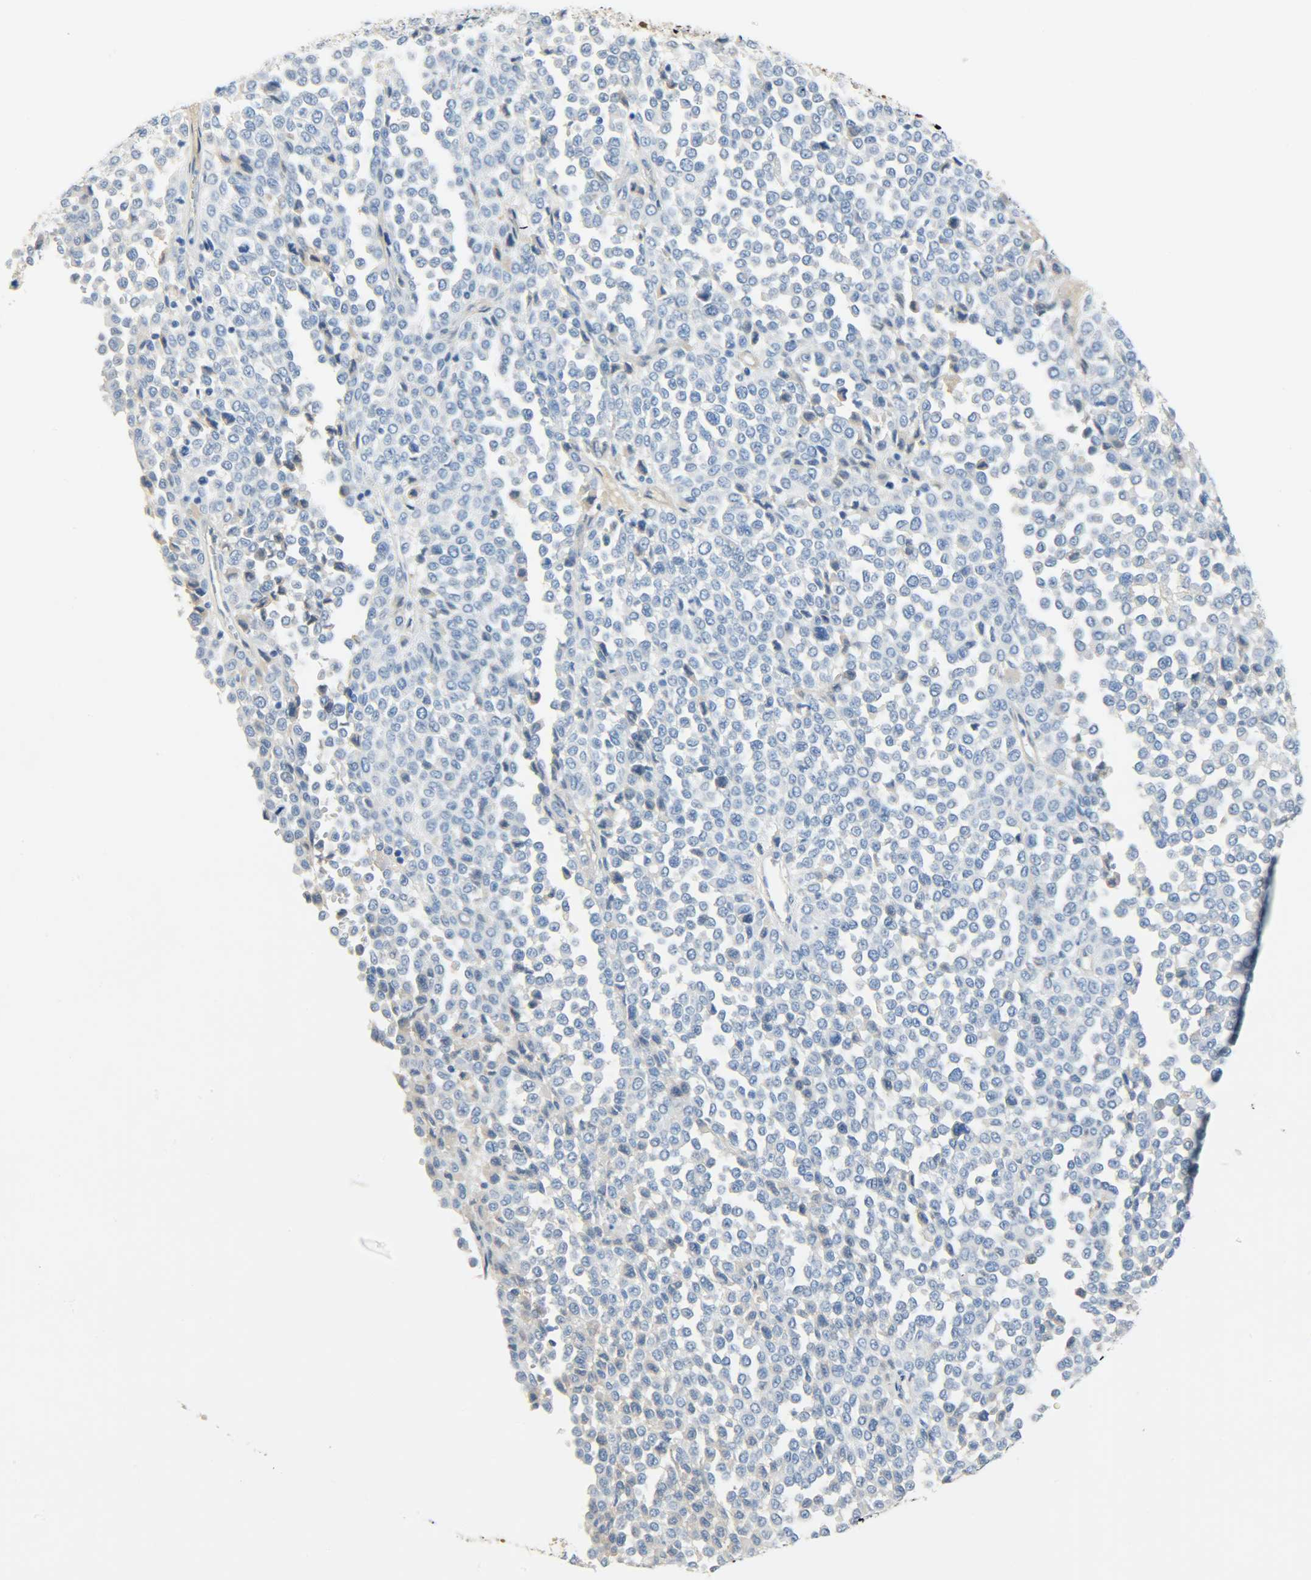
{"staining": {"intensity": "negative", "quantity": "none", "location": "none"}, "tissue": "melanoma", "cell_type": "Tumor cells", "image_type": "cancer", "snomed": [{"axis": "morphology", "description": "Malignant melanoma, Metastatic site"}, {"axis": "topography", "description": "Pancreas"}], "caption": "A high-resolution image shows IHC staining of melanoma, which reveals no significant staining in tumor cells. (Brightfield microscopy of DAB IHC at high magnification).", "gene": "CRP", "patient": {"sex": "female", "age": 30}}